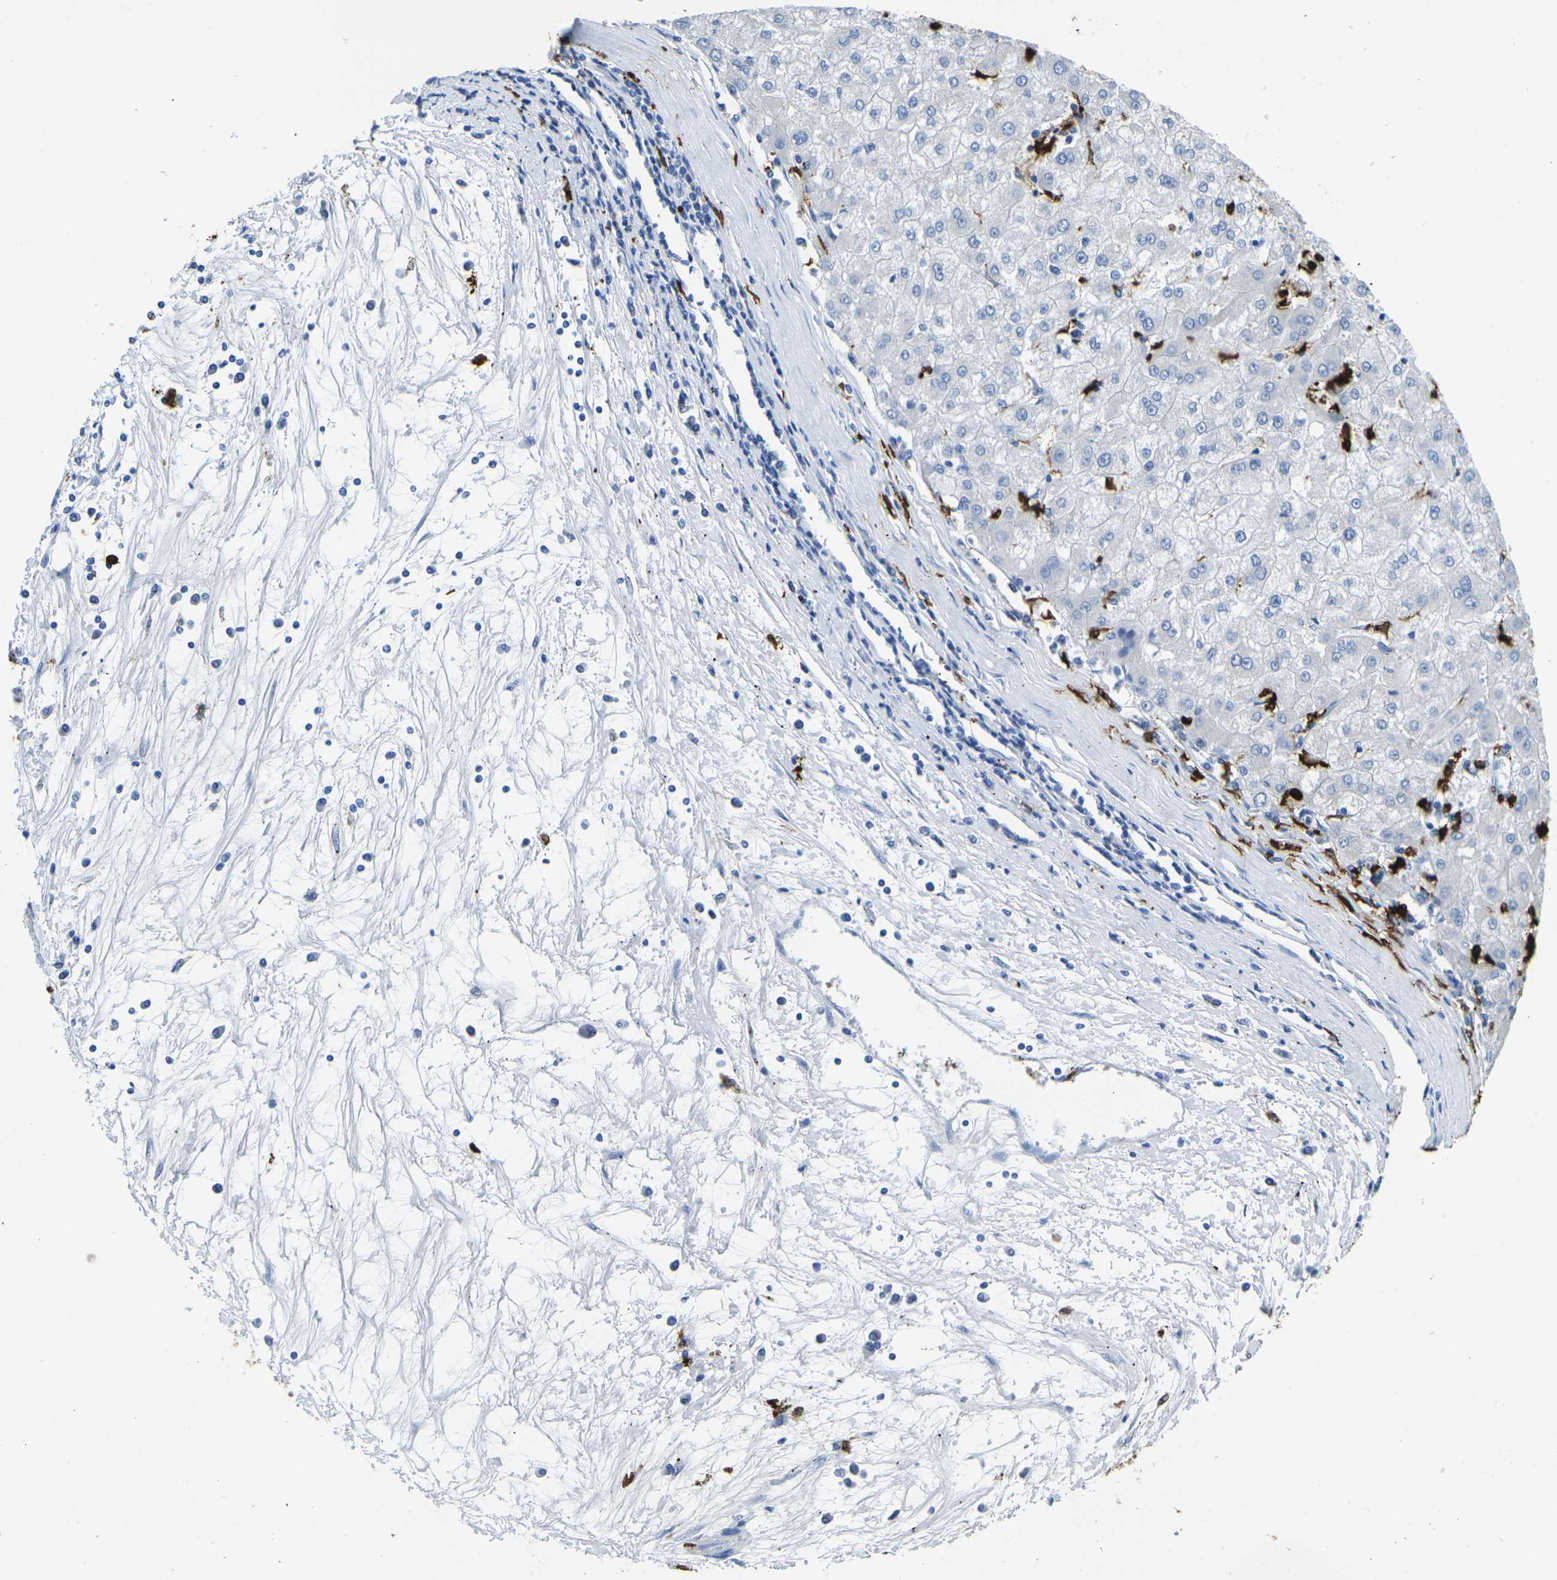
{"staining": {"intensity": "negative", "quantity": "none", "location": "none"}, "tissue": "liver cancer", "cell_type": "Tumor cells", "image_type": "cancer", "snomed": [{"axis": "morphology", "description": "Carcinoma, Hepatocellular, NOS"}, {"axis": "topography", "description": "Liver"}], "caption": "A micrograph of liver cancer stained for a protein demonstrates no brown staining in tumor cells.", "gene": "S100A9", "patient": {"sex": "male", "age": 72}}